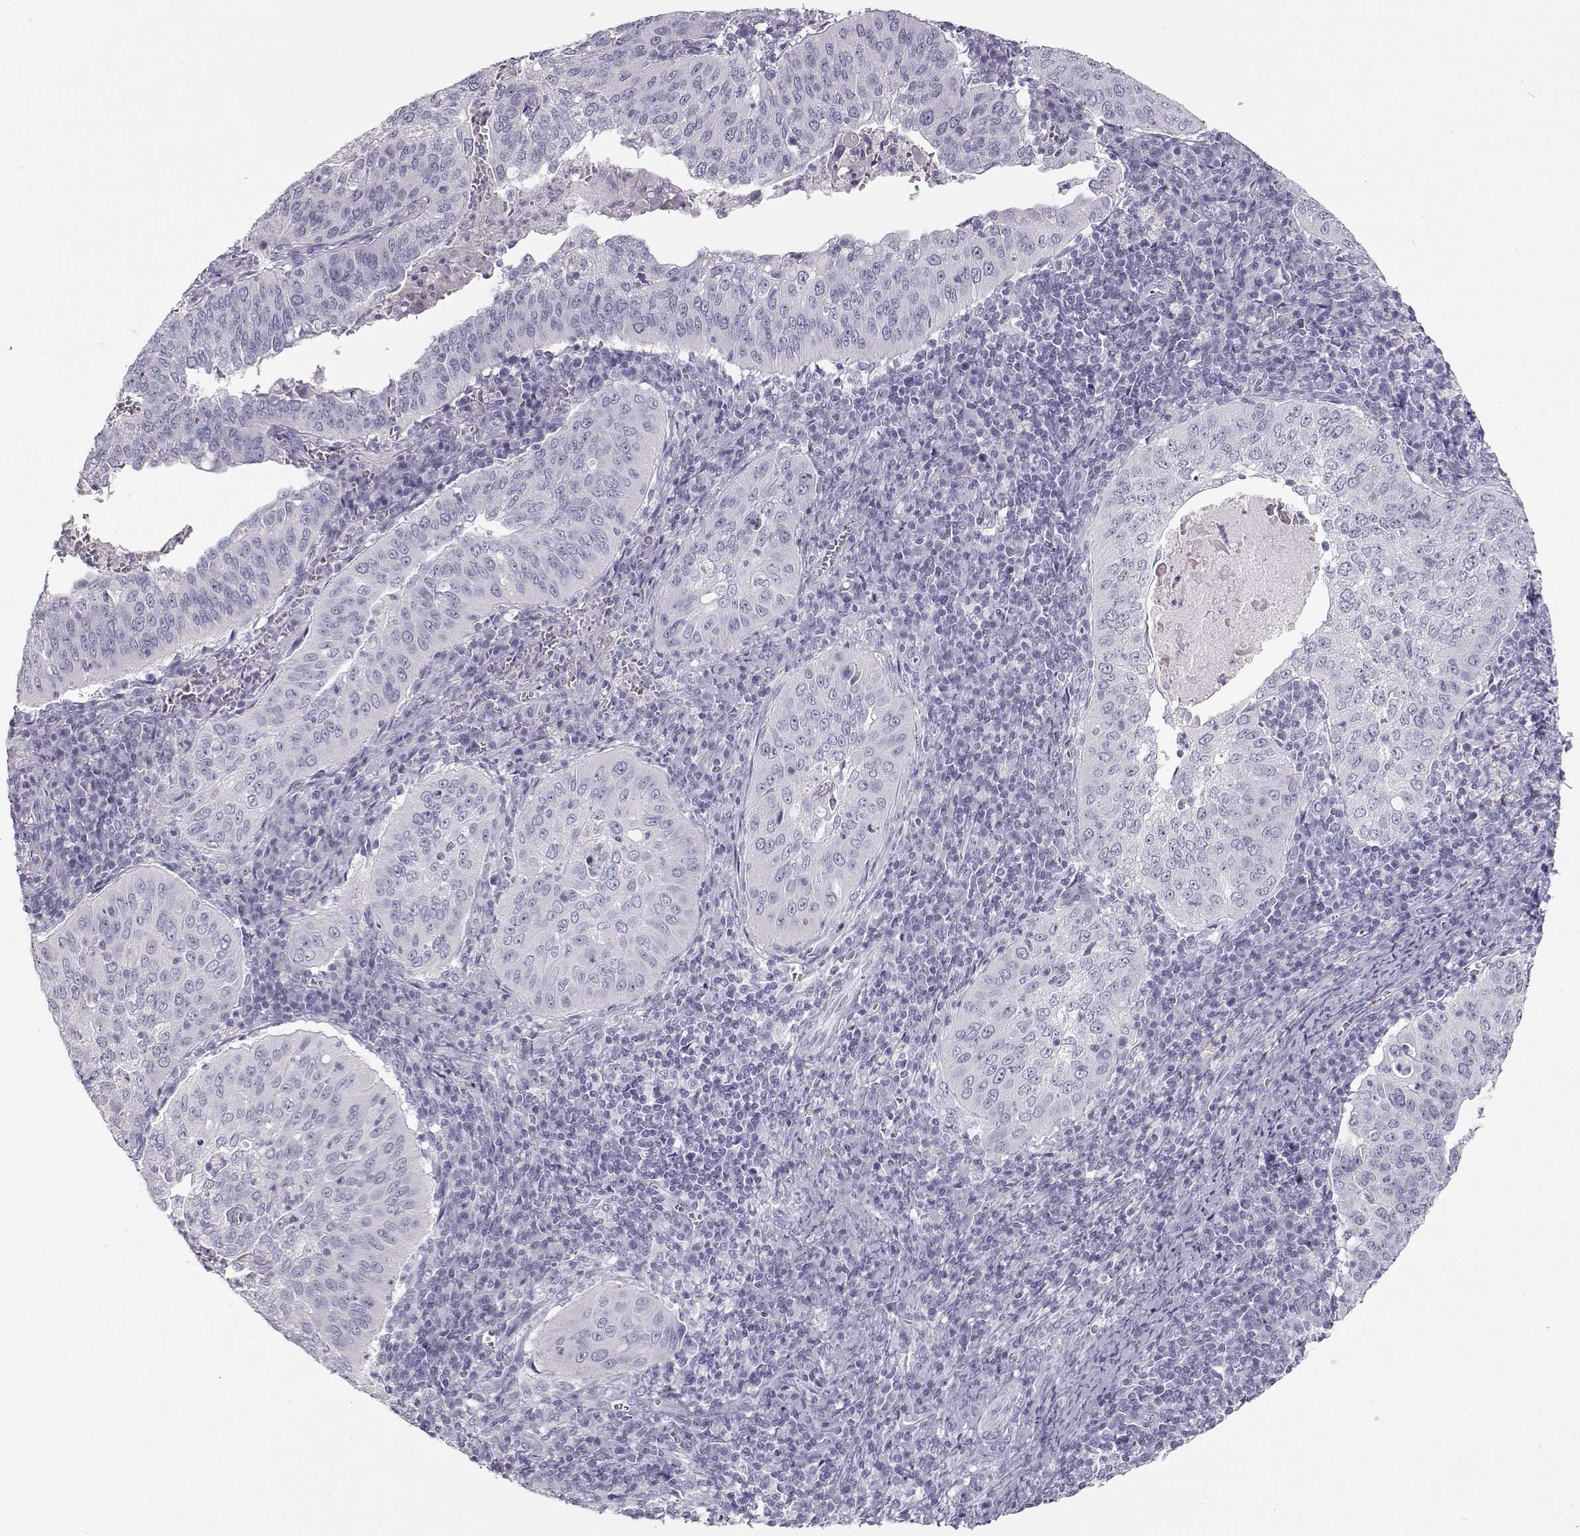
{"staining": {"intensity": "negative", "quantity": "none", "location": "none"}, "tissue": "cervical cancer", "cell_type": "Tumor cells", "image_type": "cancer", "snomed": [{"axis": "morphology", "description": "Squamous cell carcinoma, NOS"}, {"axis": "topography", "description": "Cervix"}], "caption": "High power microscopy histopathology image of an IHC photomicrograph of squamous cell carcinoma (cervical), revealing no significant positivity in tumor cells. (DAB immunohistochemistry with hematoxylin counter stain).", "gene": "TKTL1", "patient": {"sex": "female", "age": 39}}